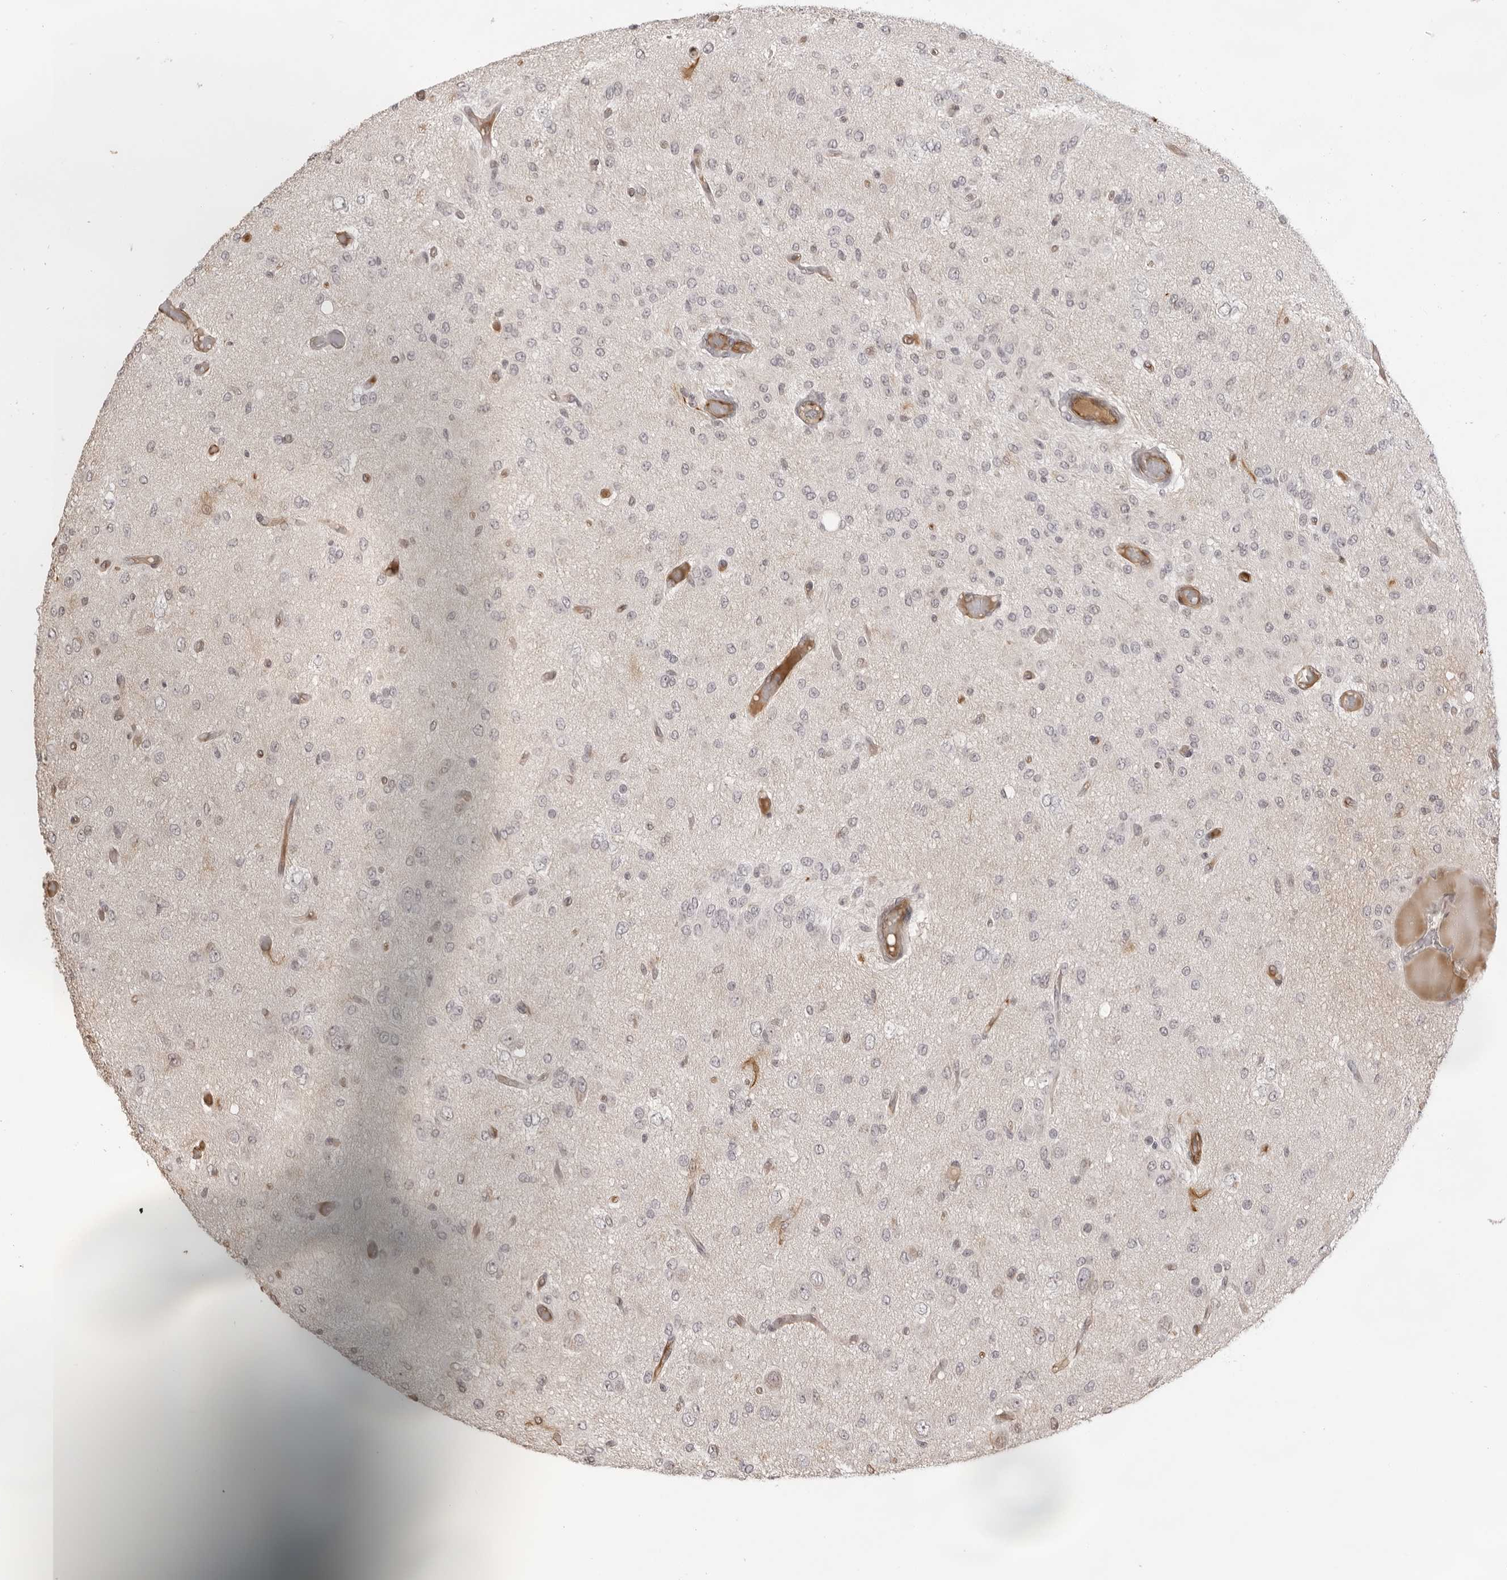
{"staining": {"intensity": "negative", "quantity": "none", "location": "none"}, "tissue": "glioma", "cell_type": "Tumor cells", "image_type": "cancer", "snomed": [{"axis": "morphology", "description": "Glioma, malignant, High grade"}, {"axis": "topography", "description": "Brain"}], "caption": "The image displays no staining of tumor cells in glioma.", "gene": "DYNLT5", "patient": {"sex": "female", "age": 59}}